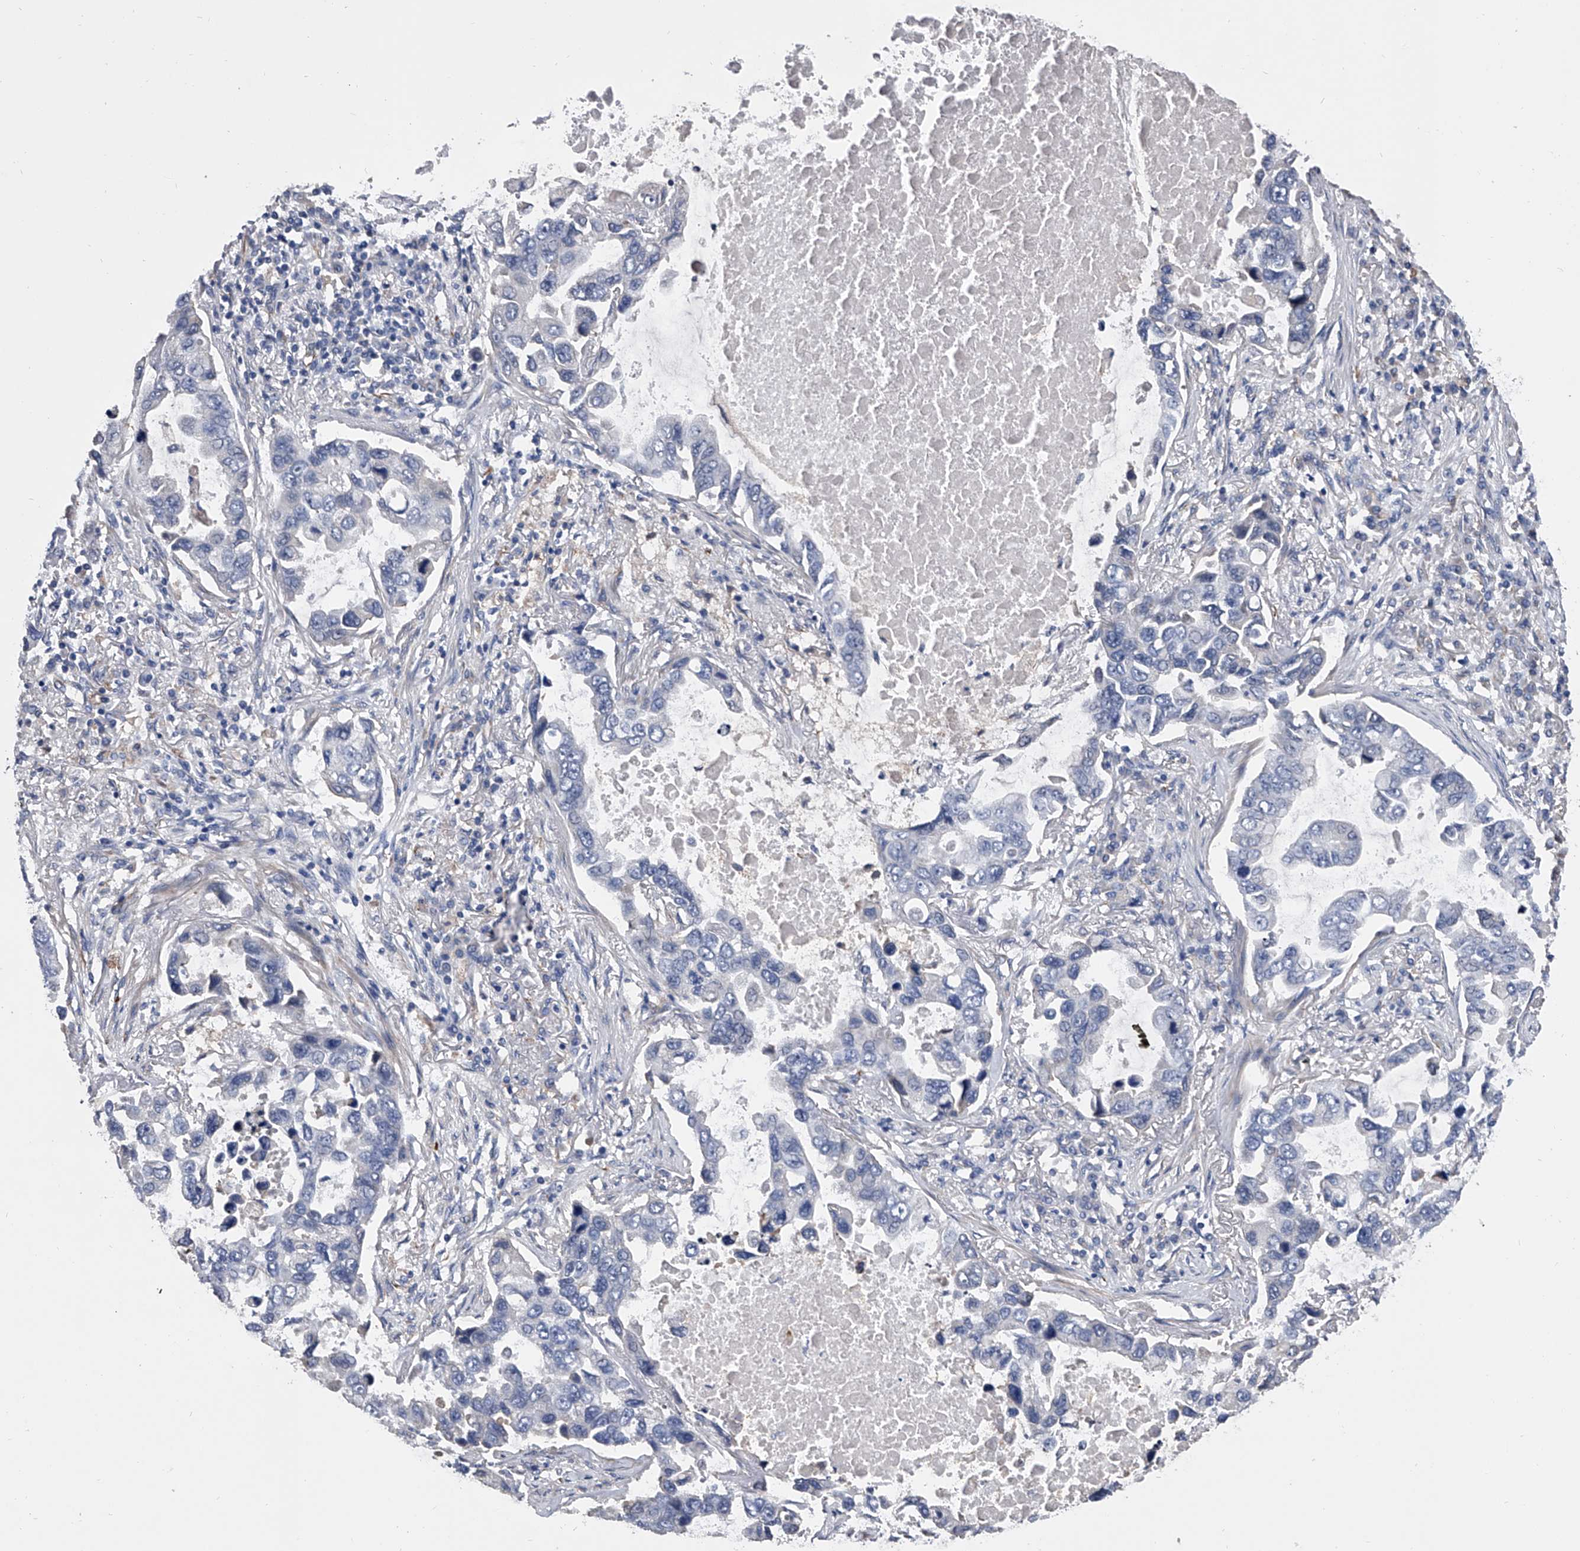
{"staining": {"intensity": "negative", "quantity": "none", "location": "none"}, "tissue": "lung cancer", "cell_type": "Tumor cells", "image_type": "cancer", "snomed": [{"axis": "morphology", "description": "Adenocarcinoma, NOS"}, {"axis": "topography", "description": "Lung"}], "caption": "Image shows no significant protein expression in tumor cells of lung adenocarcinoma.", "gene": "EFCAB7", "patient": {"sex": "male", "age": 64}}